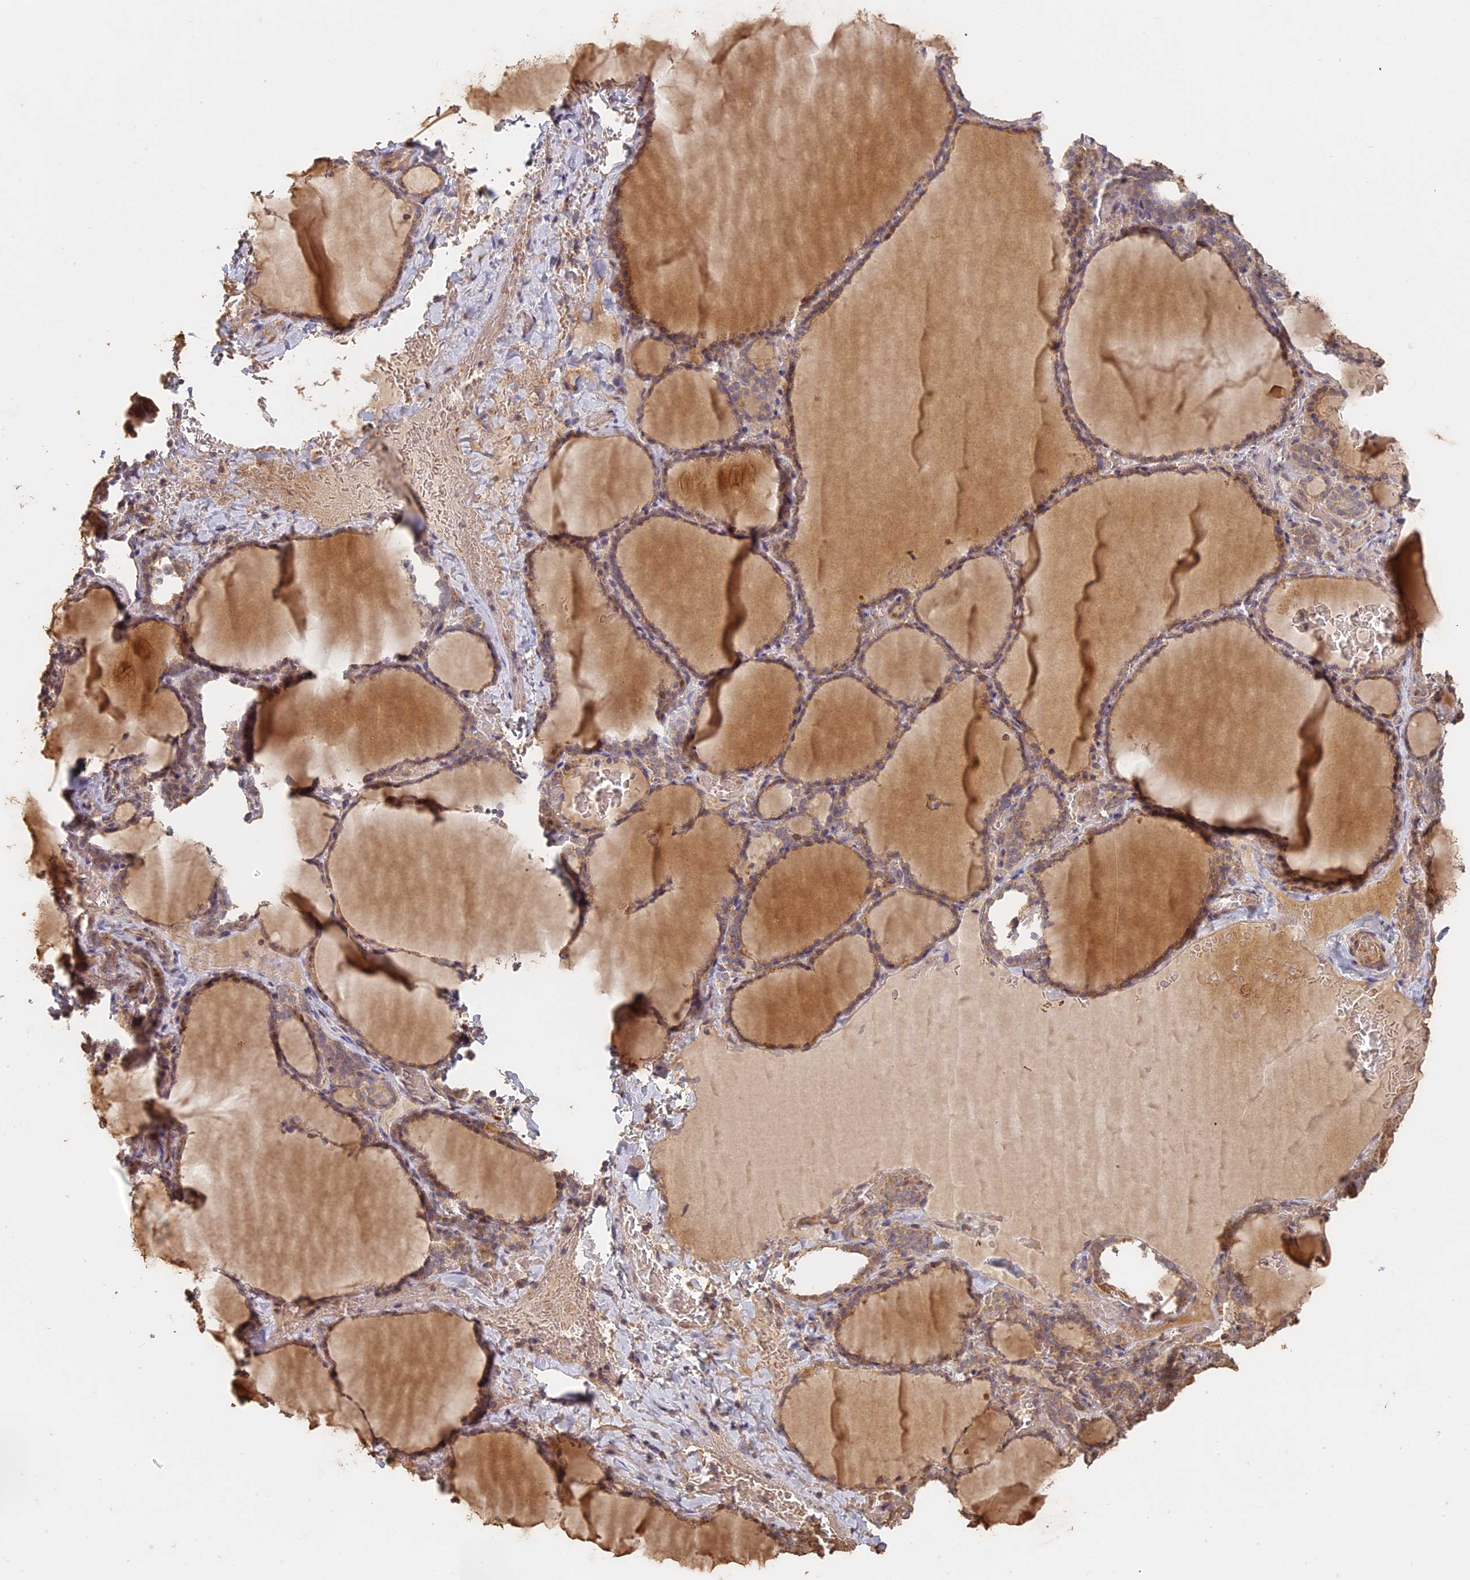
{"staining": {"intensity": "moderate", "quantity": ">75%", "location": "cytoplasmic/membranous"}, "tissue": "thyroid gland", "cell_type": "Glandular cells", "image_type": "normal", "snomed": [{"axis": "morphology", "description": "Normal tissue, NOS"}, {"axis": "topography", "description": "Thyroid gland"}], "caption": "Glandular cells show medium levels of moderate cytoplasmic/membranous staining in approximately >75% of cells in normal thyroid gland.", "gene": "STX16", "patient": {"sex": "female", "age": 39}}